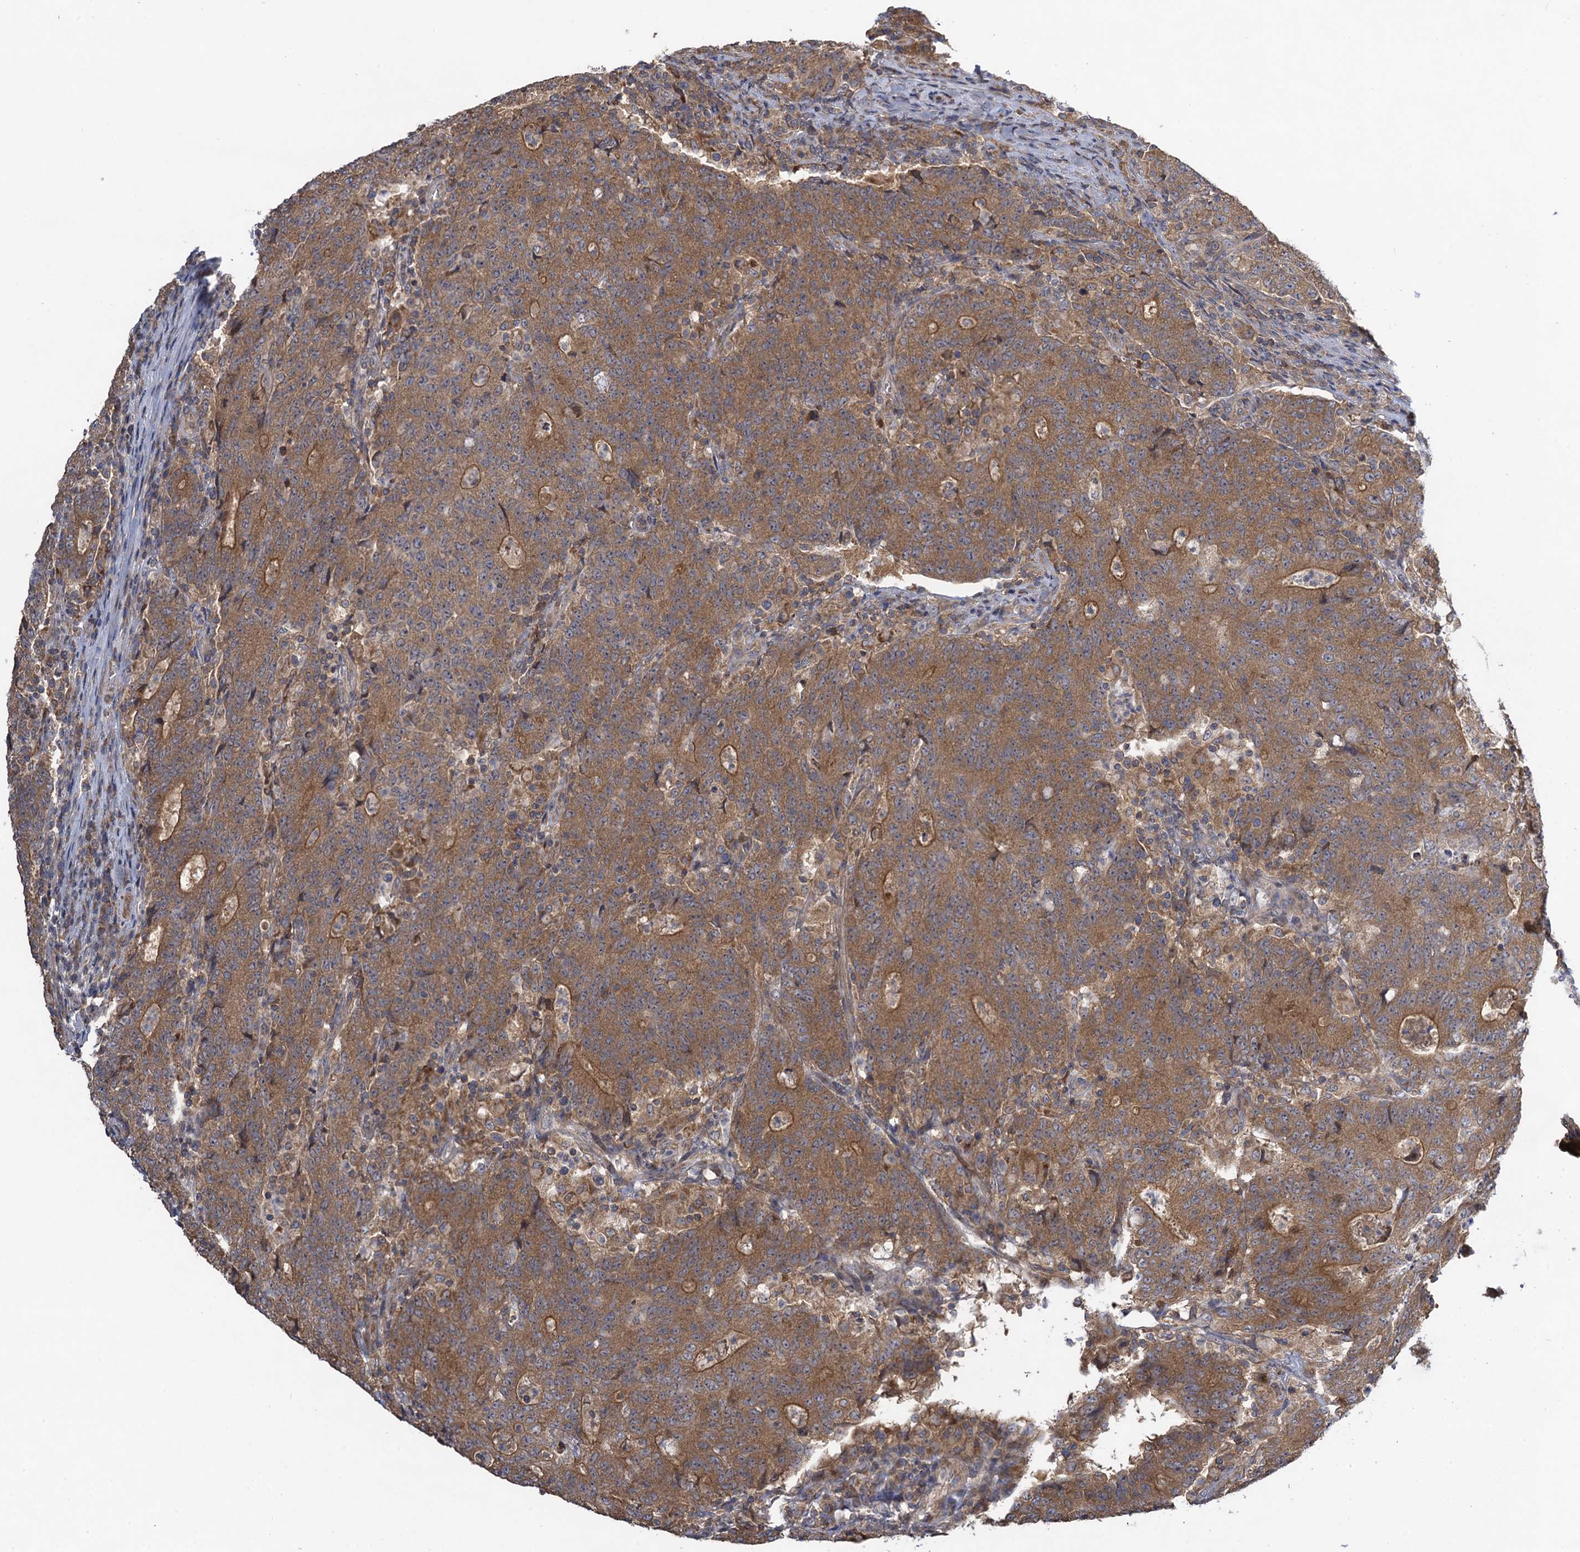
{"staining": {"intensity": "moderate", "quantity": ">75%", "location": "cytoplasmic/membranous"}, "tissue": "colorectal cancer", "cell_type": "Tumor cells", "image_type": "cancer", "snomed": [{"axis": "morphology", "description": "Adenocarcinoma, NOS"}, {"axis": "topography", "description": "Colon"}], "caption": "Protein expression by IHC demonstrates moderate cytoplasmic/membranous expression in approximately >75% of tumor cells in colorectal cancer (adenocarcinoma).", "gene": "WDR88", "patient": {"sex": "female", "age": 75}}